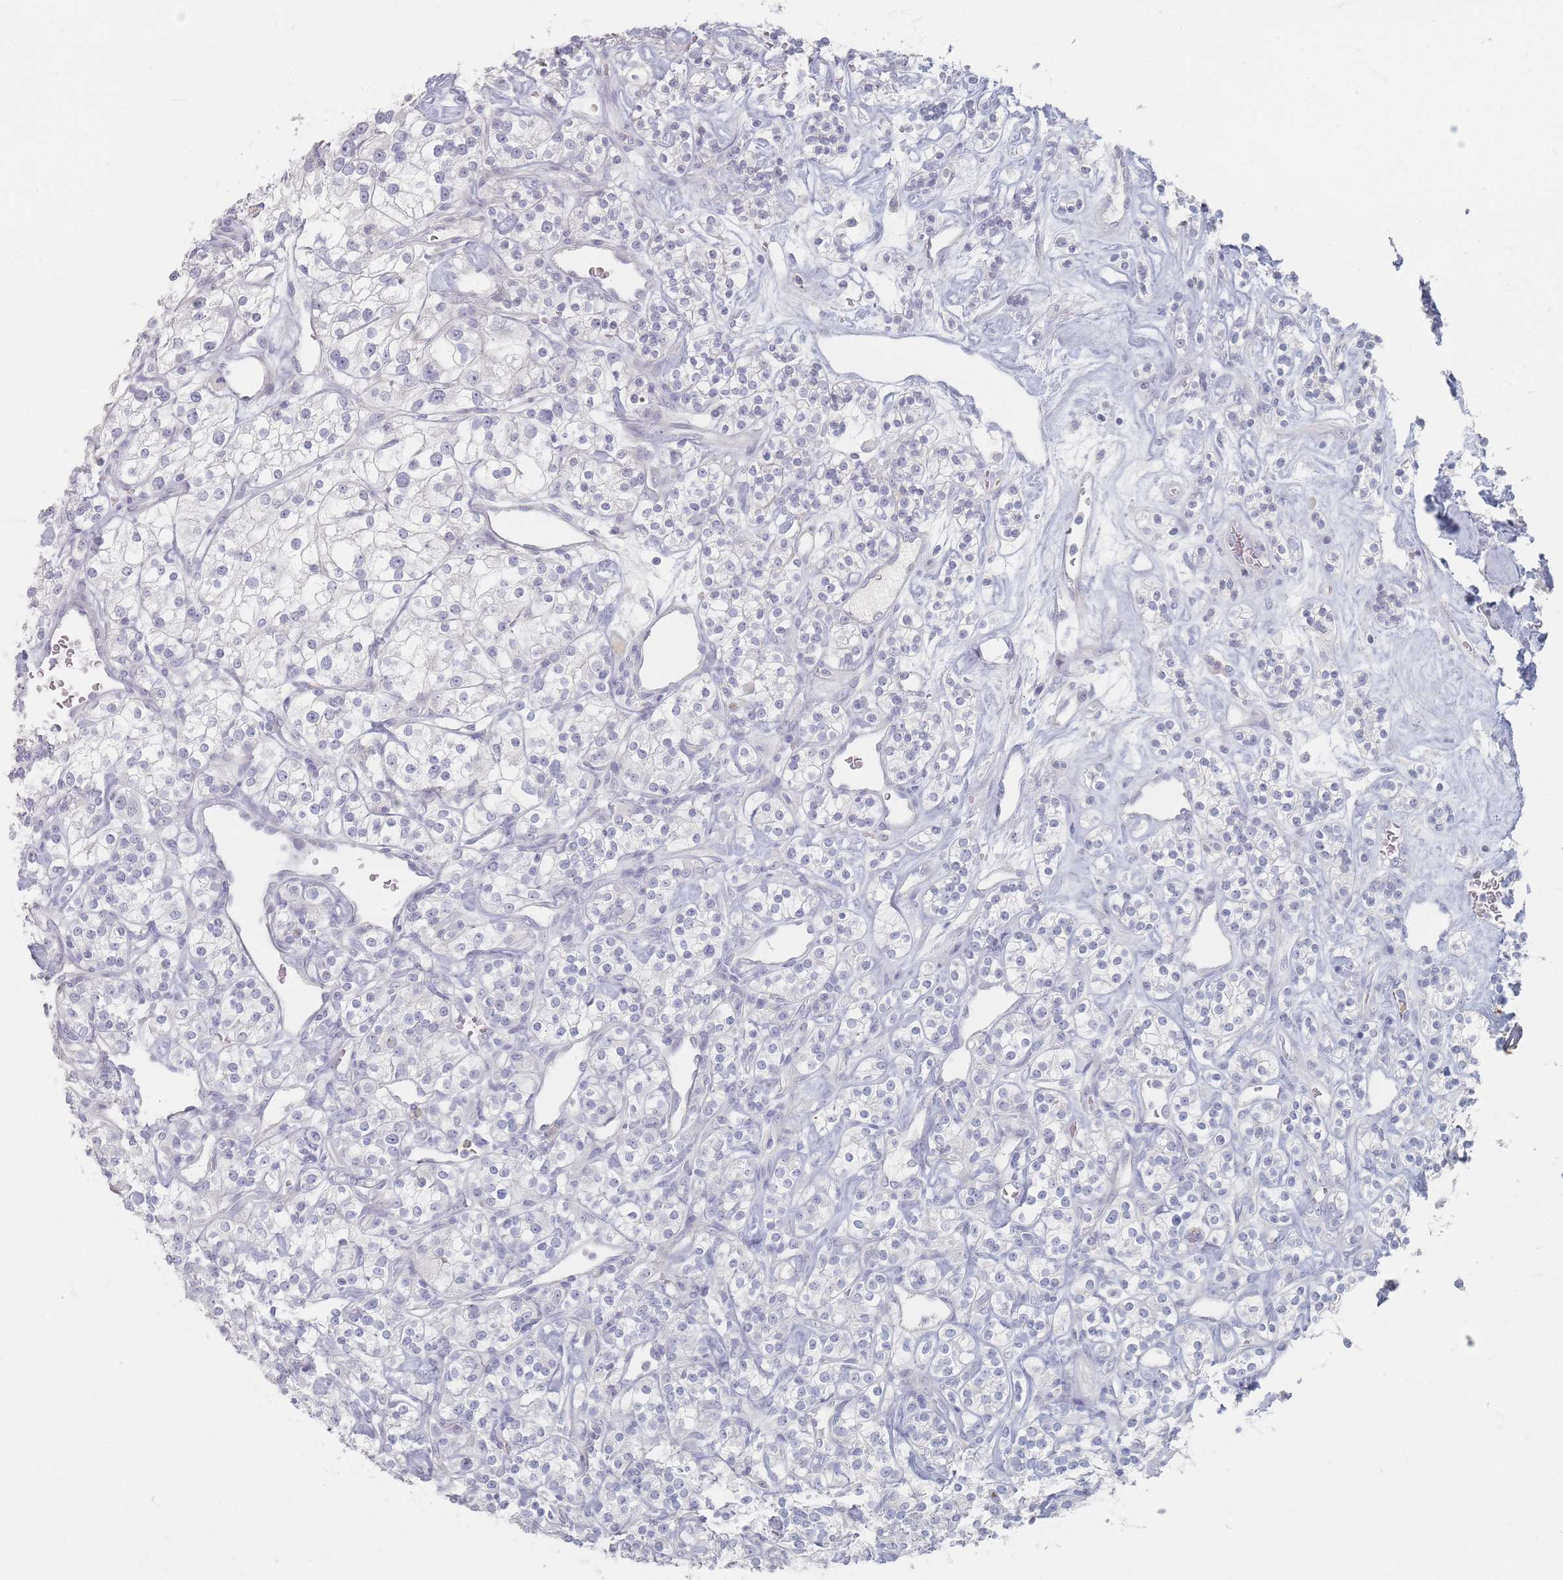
{"staining": {"intensity": "negative", "quantity": "none", "location": "none"}, "tissue": "renal cancer", "cell_type": "Tumor cells", "image_type": "cancer", "snomed": [{"axis": "morphology", "description": "Adenocarcinoma, NOS"}, {"axis": "topography", "description": "Kidney"}], "caption": "Tumor cells show no significant protein staining in renal adenocarcinoma. The staining was performed using DAB to visualize the protein expression in brown, while the nuclei were stained in blue with hematoxylin (Magnification: 20x).", "gene": "CD37", "patient": {"sex": "male", "age": 77}}